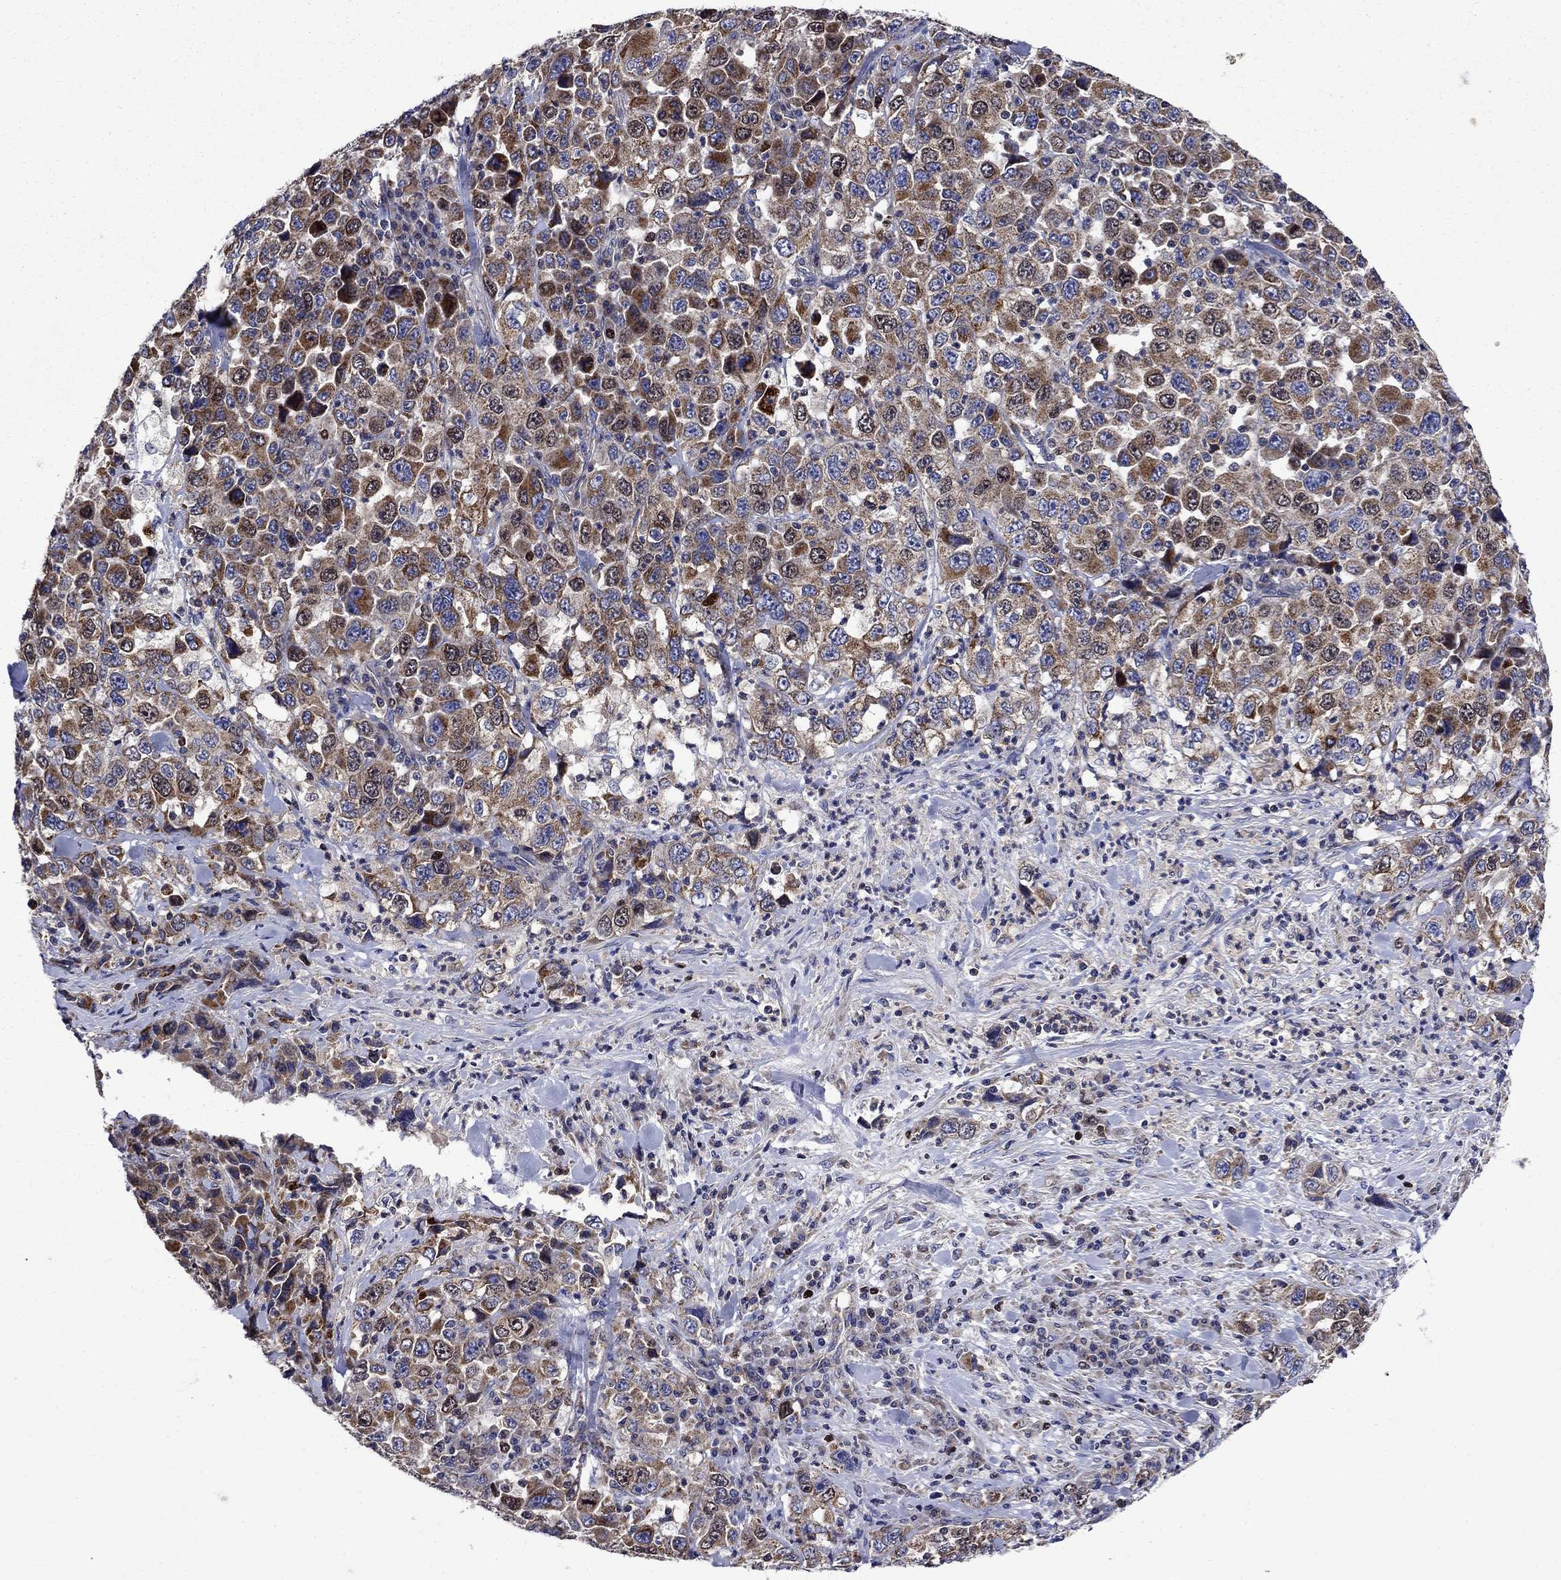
{"staining": {"intensity": "strong", "quantity": "25%-75%", "location": "cytoplasmic/membranous"}, "tissue": "stomach cancer", "cell_type": "Tumor cells", "image_type": "cancer", "snomed": [{"axis": "morphology", "description": "Normal tissue, NOS"}, {"axis": "morphology", "description": "Adenocarcinoma, NOS"}, {"axis": "topography", "description": "Stomach, upper"}, {"axis": "topography", "description": "Stomach"}], "caption": "A brown stain shows strong cytoplasmic/membranous positivity of a protein in stomach cancer tumor cells.", "gene": "KIF22", "patient": {"sex": "male", "age": 59}}